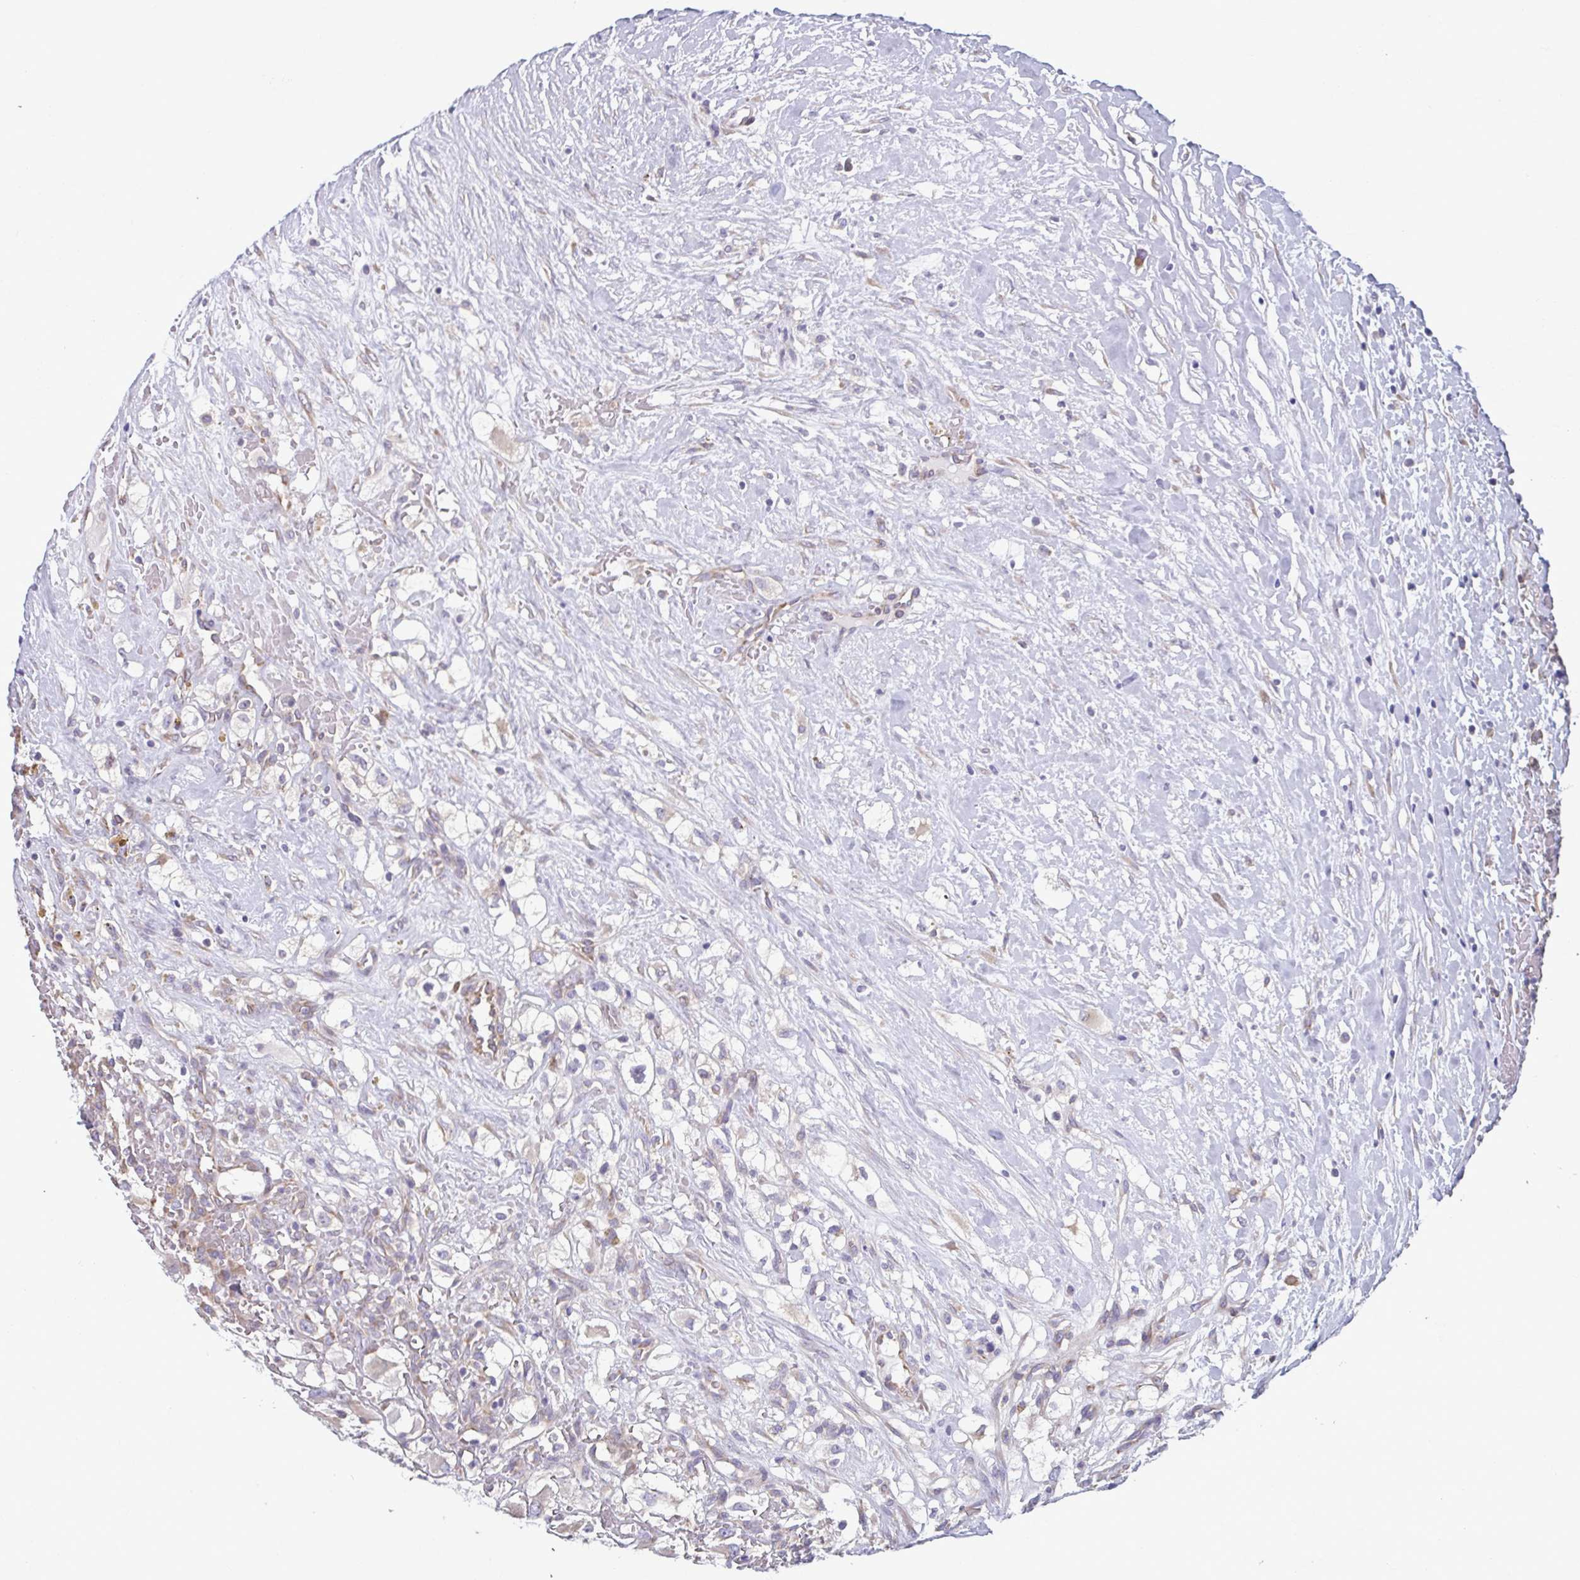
{"staining": {"intensity": "negative", "quantity": "none", "location": "none"}, "tissue": "renal cancer", "cell_type": "Tumor cells", "image_type": "cancer", "snomed": [{"axis": "morphology", "description": "Adenocarcinoma, NOS"}, {"axis": "topography", "description": "Kidney"}], "caption": "There is no significant positivity in tumor cells of renal adenocarcinoma.", "gene": "TMEM108", "patient": {"sex": "male", "age": 59}}